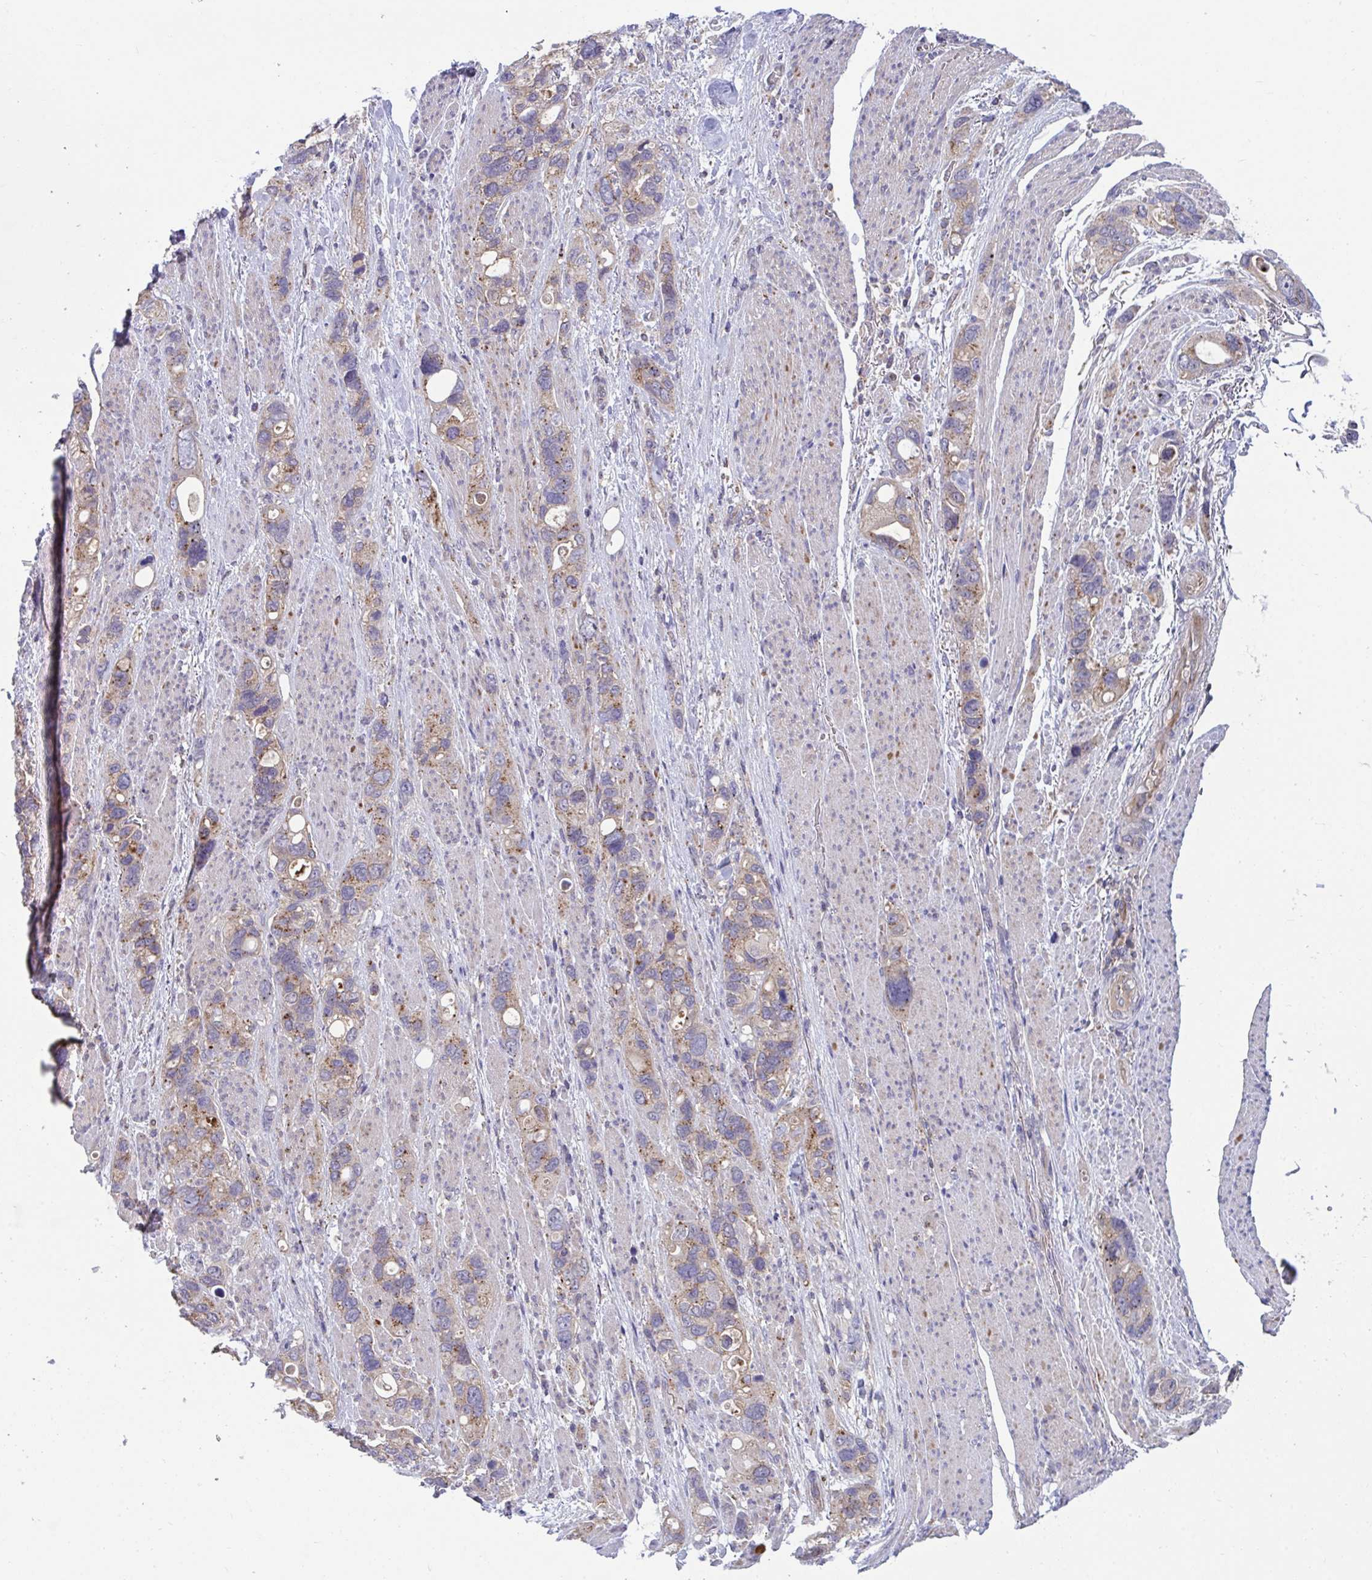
{"staining": {"intensity": "moderate", "quantity": "25%-75%", "location": "cytoplasmic/membranous"}, "tissue": "stomach cancer", "cell_type": "Tumor cells", "image_type": "cancer", "snomed": [{"axis": "morphology", "description": "Adenocarcinoma, NOS"}, {"axis": "topography", "description": "Stomach, upper"}], "caption": "Moderate cytoplasmic/membranous staining for a protein is seen in approximately 25%-75% of tumor cells of stomach cancer using immunohistochemistry (IHC).", "gene": "IST1", "patient": {"sex": "female", "age": 81}}